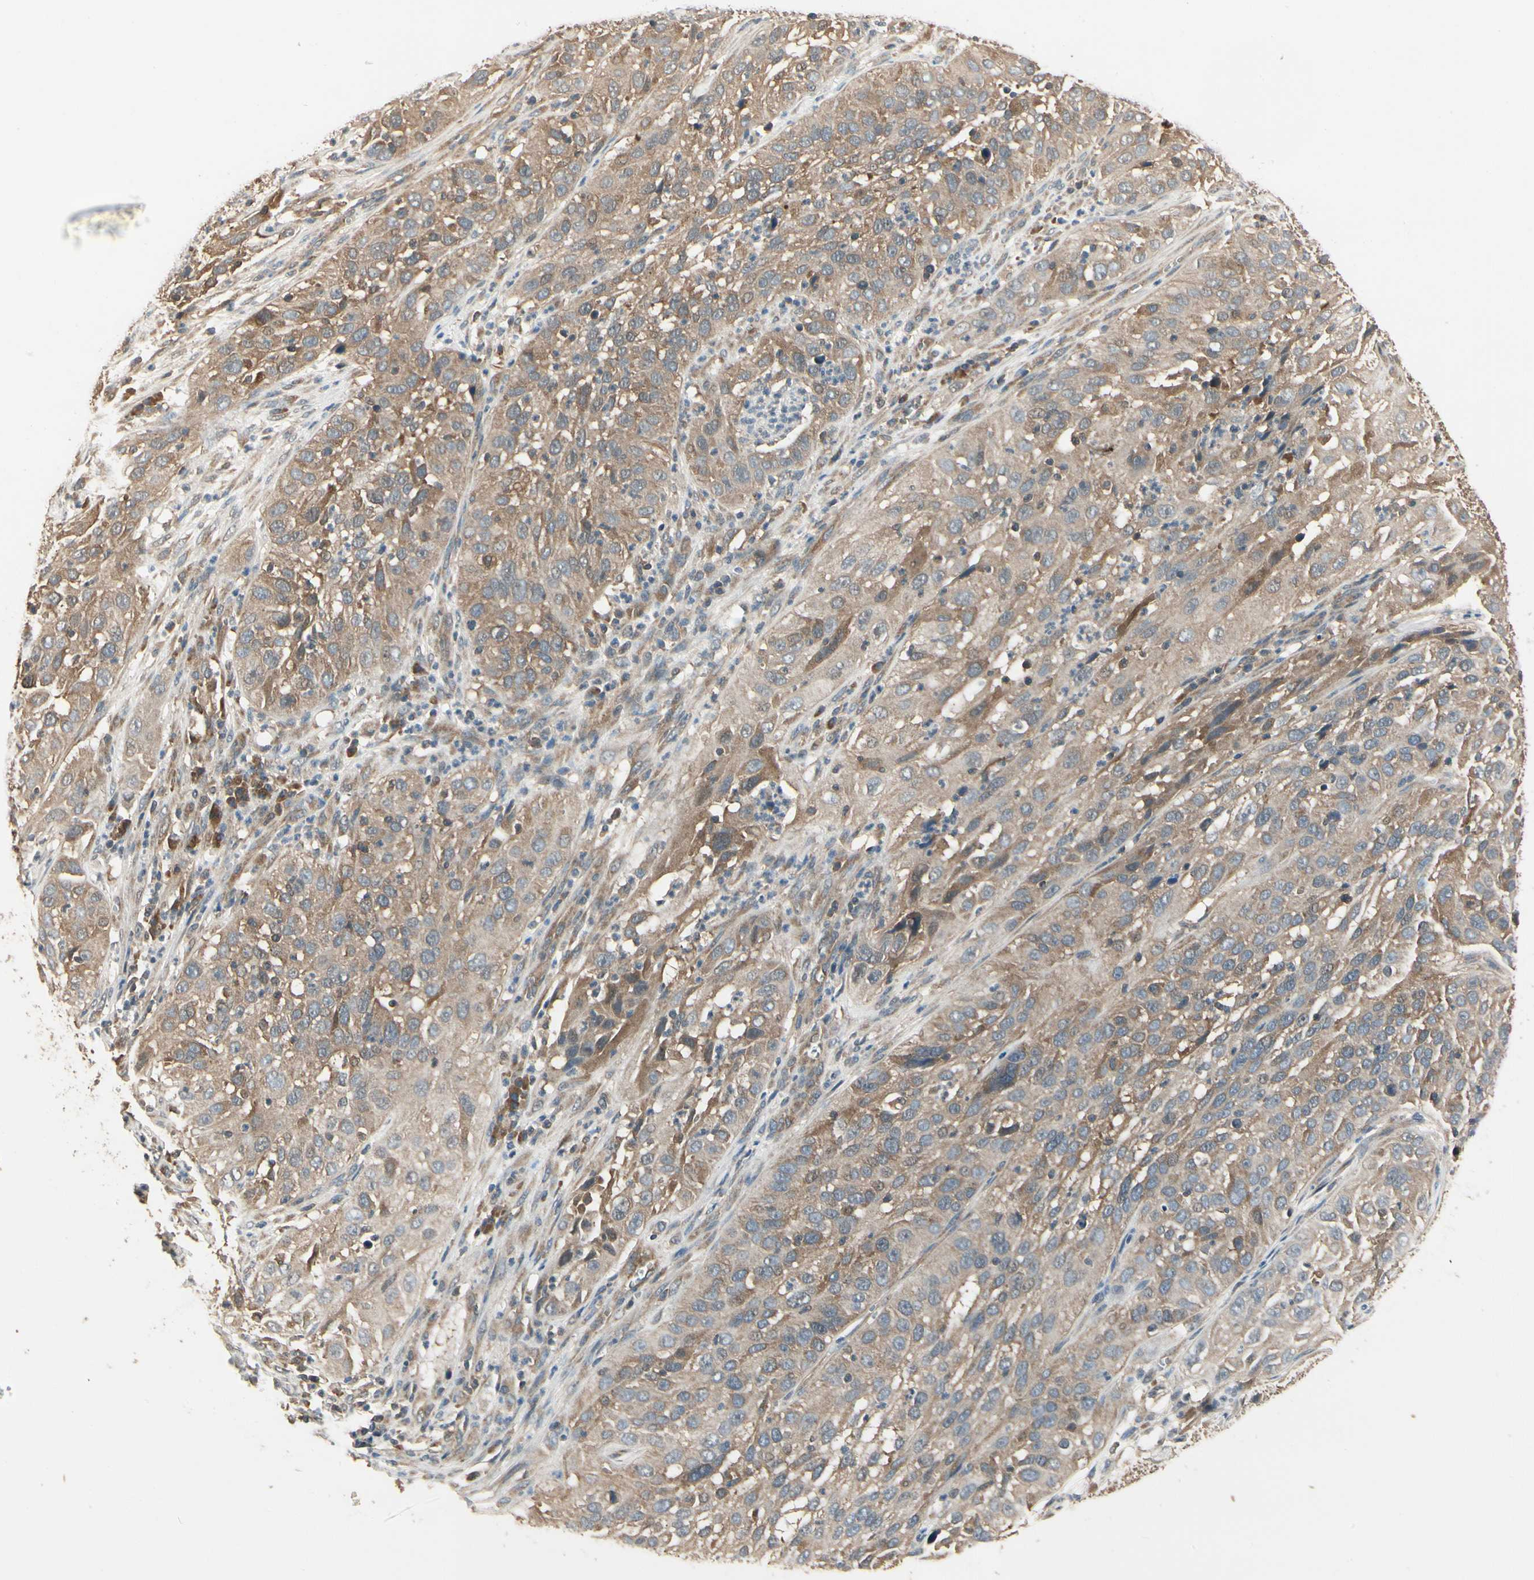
{"staining": {"intensity": "moderate", "quantity": ">75%", "location": "cytoplasmic/membranous"}, "tissue": "cervical cancer", "cell_type": "Tumor cells", "image_type": "cancer", "snomed": [{"axis": "morphology", "description": "Squamous cell carcinoma, NOS"}, {"axis": "topography", "description": "Cervix"}], "caption": "Immunohistochemistry (IHC) of cervical cancer (squamous cell carcinoma) shows medium levels of moderate cytoplasmic/membranous staining in about >75% of tumor cells. The staining was performed using DAB (3,3'-diaminobenzidine), with brown indicating positive protein expression. Nuclei are stained blue with hematoxylin.", "gene": "CCT7", "patient": {"sex": "female", "age": 32}}